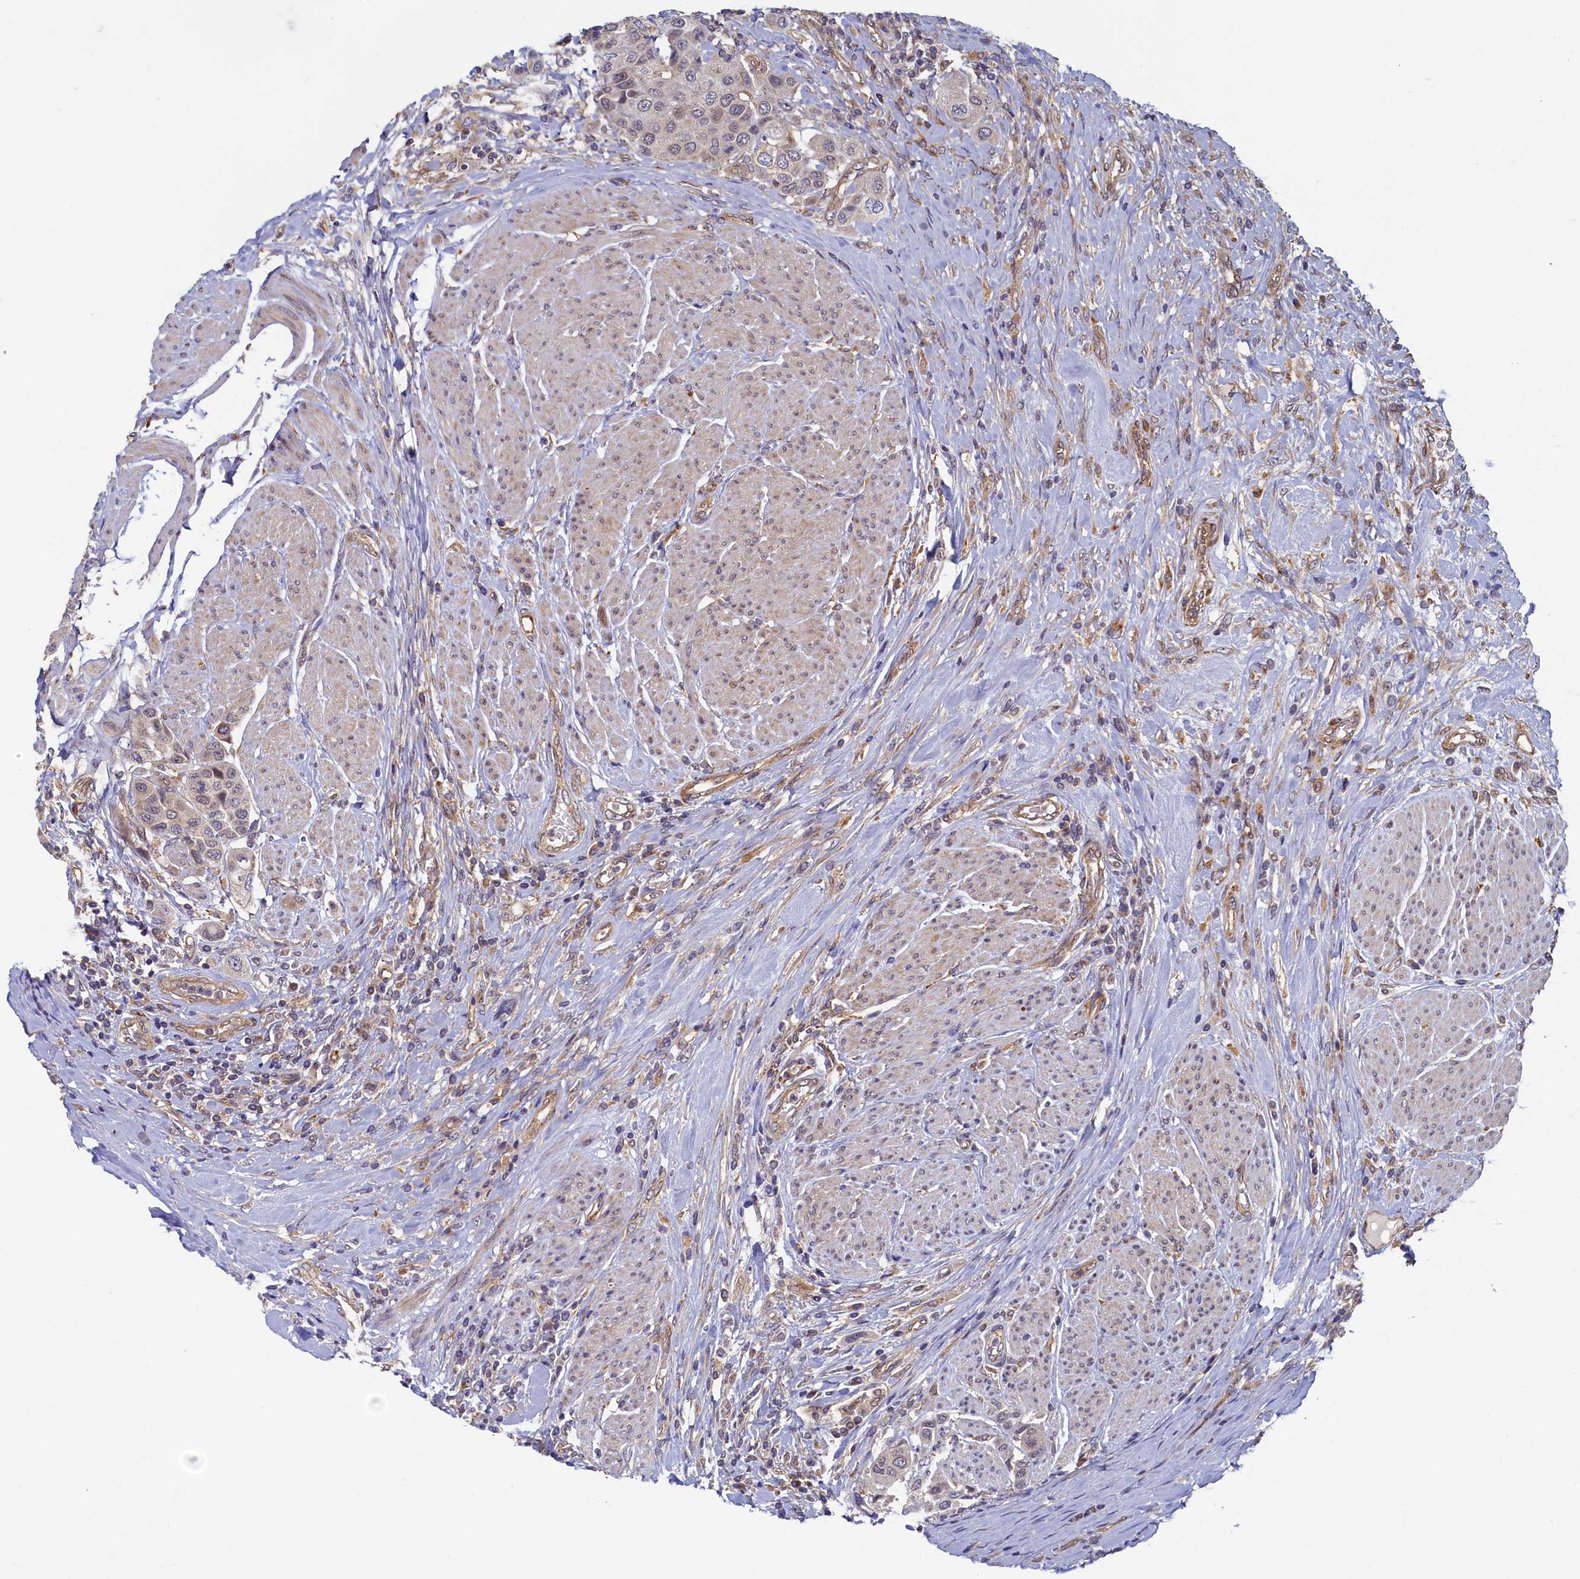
{"staining": {"intensity": "weak", "quantity": "25%-75%", "location": "cytoplasmic/membranous"}, "tissue": "urothelial cancer", "cell_type": "Tumor cells", "image_type": "cancer", "snomed": [{"axis": "morphology", "description": "Urothelial carcinoma, High grade"}, {"axis": "topography", "description": "Urinary bladder"}], "caption": "Weak cytoplasmic/membranous positivity is seen in approximately 25%-75% of tumor cells in urothelial cancer.", "gene": "STX12", "patient": {"sex": "male", "age": 50}}